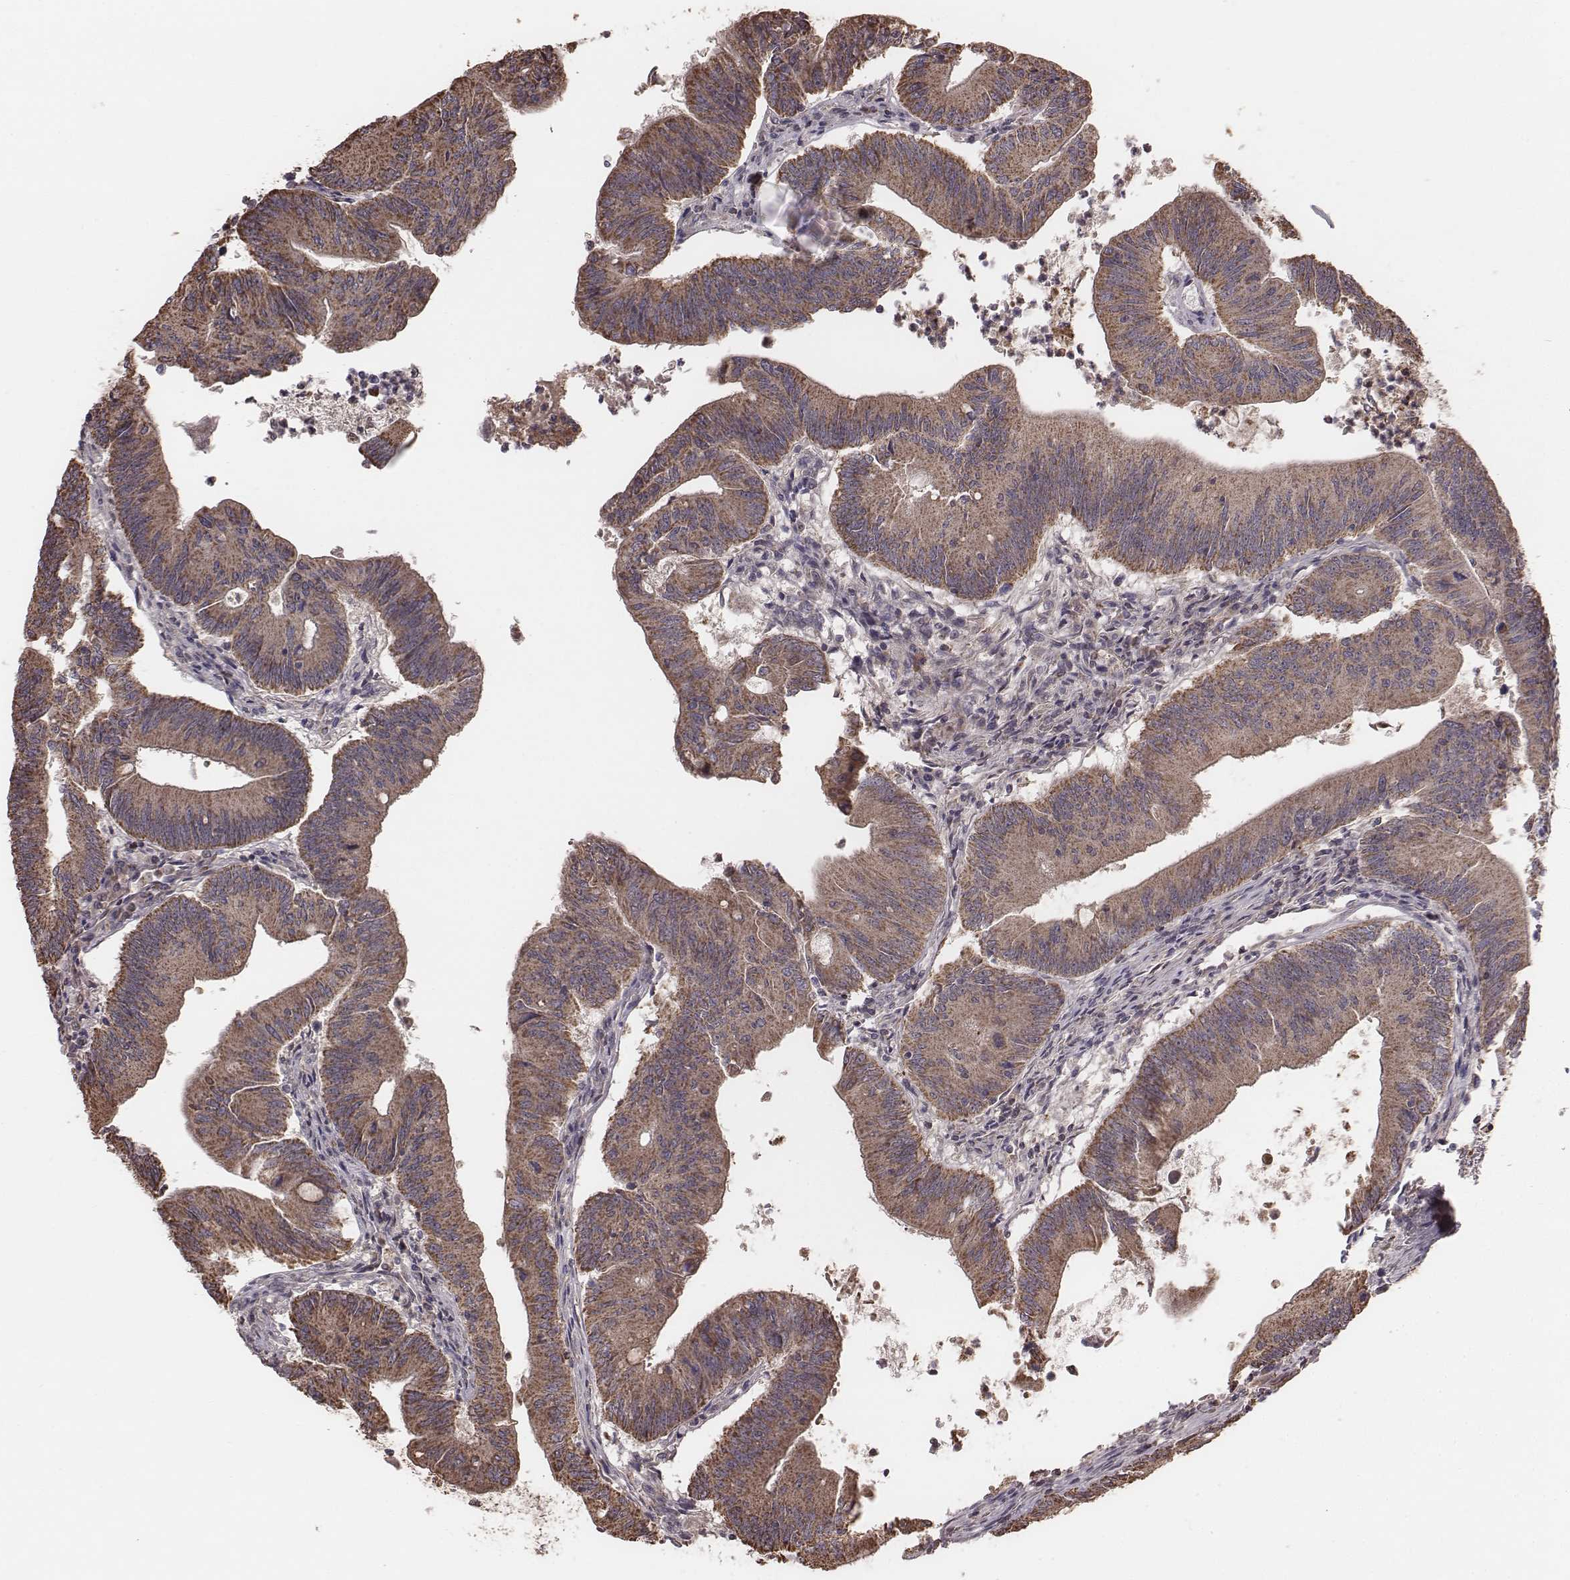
{"staining": {"intensity": "moderate", "quantity": ">75%", "location": "cytoplasmic/membranous"}, "tissue": "colorectal cancer", "cell_type": "Tumor cells", "image_type": "cancer", "snomed": [{"axis": "morphology", "description": "Adenocarcinoma, NOS"}, {"axis": "topography", "description": "Colon"}], "caption": "Colorectal cancer stained with DAB (3,3'-diaminobenzidine) immunohistochemistry (IHC) exhibits medium levels of moderate cytoplasmic/membranous staining in approximately >75% of tumor cells.", "gene": "PDCD2L", "patient": {"sex": "female", "age": 70}}